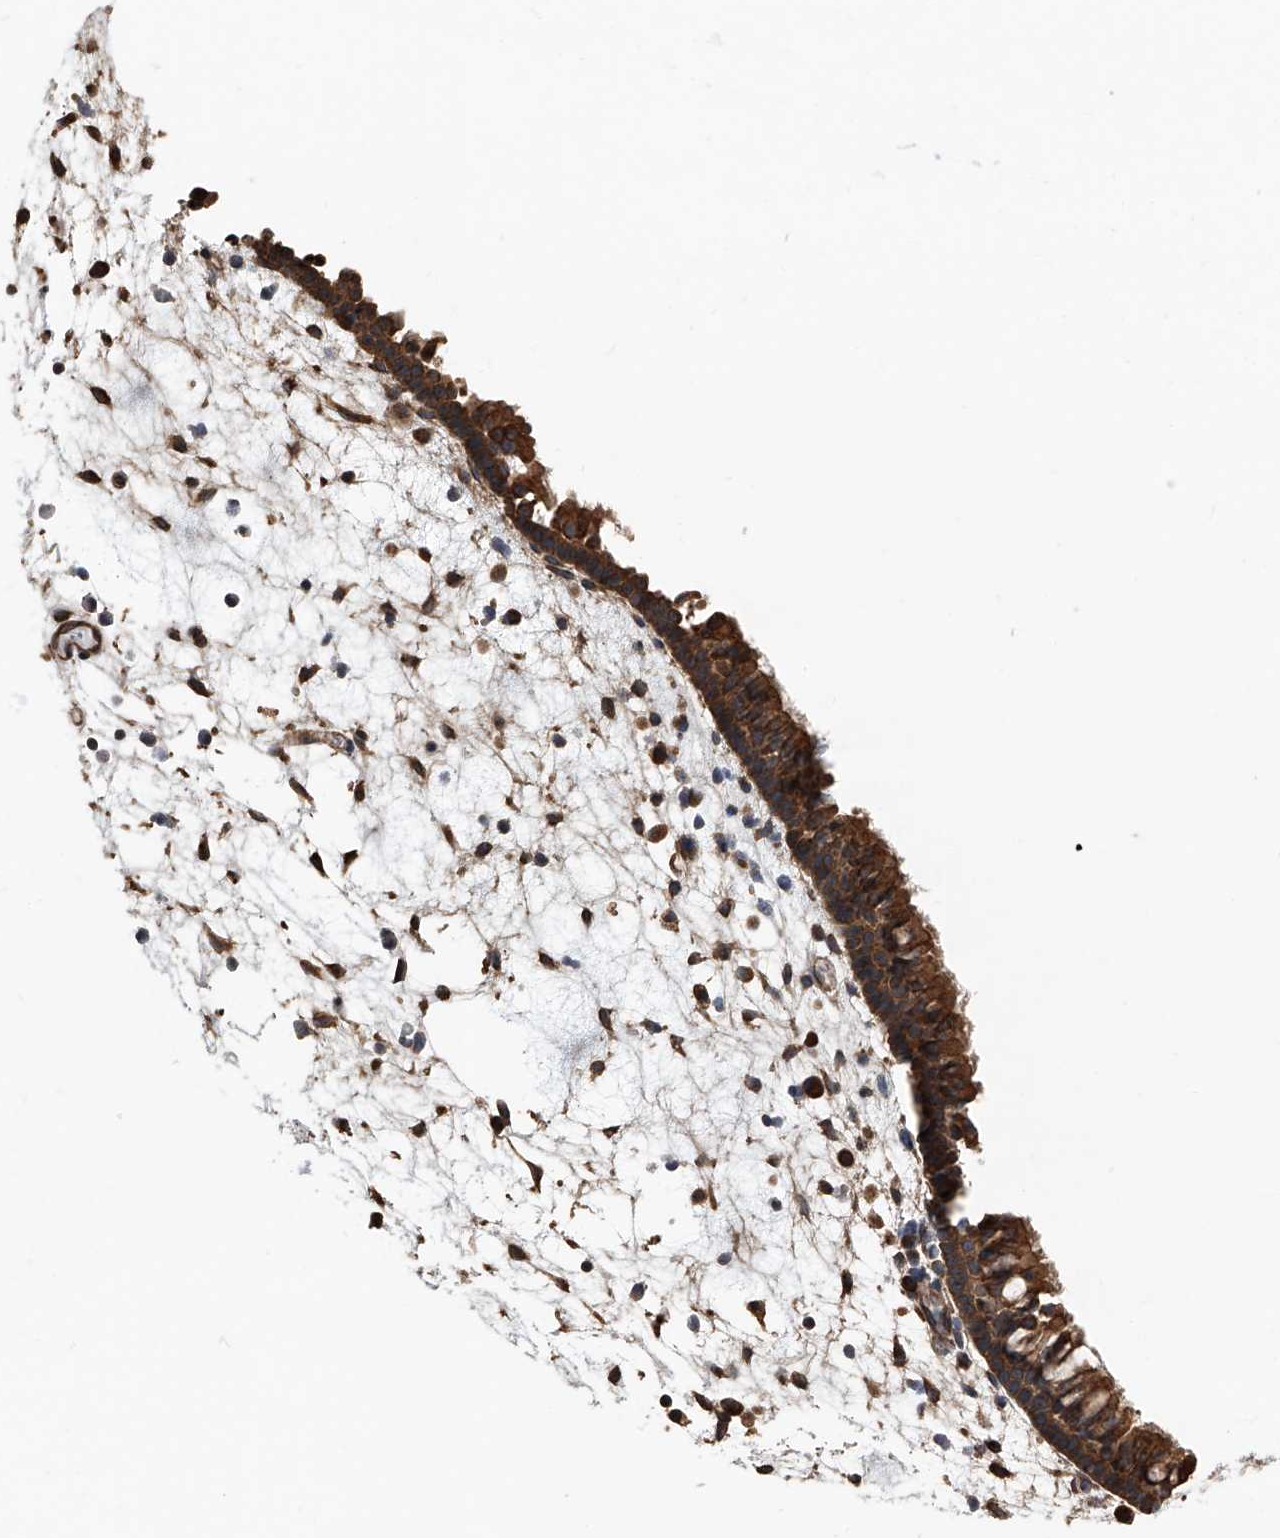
{"staining": {"intensity": "strong", "quantity": ">75%", "location": "cytoplasmic/membranous"}, "tissue": "nasopharynx", "cell_type": "Respiratory epithelial cells", "image_type": "normal", "snomed": [{"axis": "morphology", "description": "Normal tissue, NOS"}, {"axis": "morphology", "description": "Inflammation, NOS"}, {"axis": "morphology", "description": "Malignant melanoma, Metastatic site"}, {"axis": "topography", "description": "Nasopharynx"}], "caption": "The photomicrograph reveals a brown stain indicating the presence of a protein in the cytoplasmic/membranous of respiratory epithelial cells in nasopharynx. Using DAB (brown) and hematoxylin (blue) stains, captured at high magnification using brightfield microscopy.", "gene": "KCNJ2", "patient": {"sex": "male", "age": 70}}